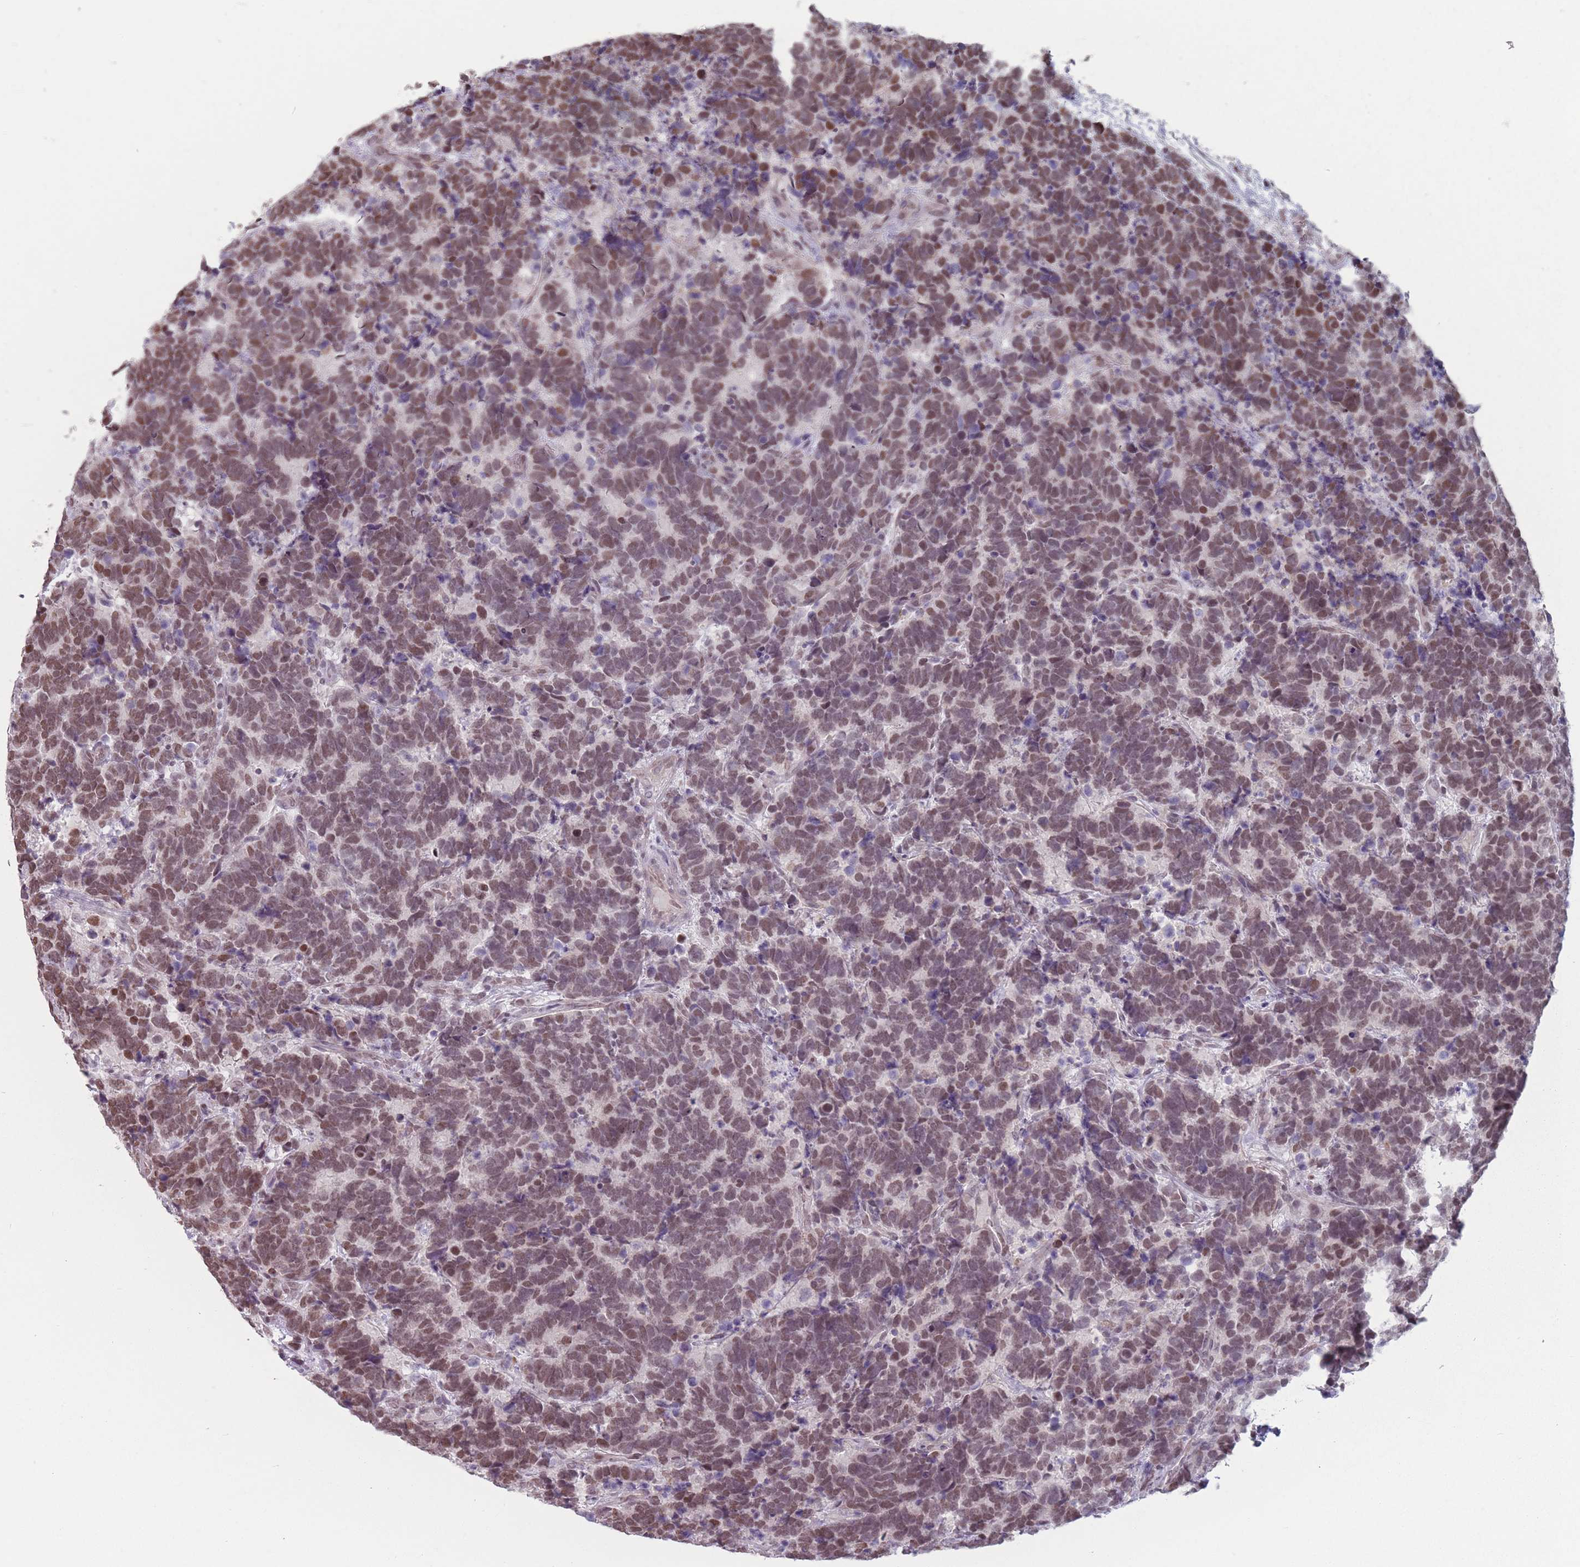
{"staining": {"intensity": "moderate", "quantity": ">75%", "location": "nuclear"}, "tissue": "carcinoid", "cell_type": "Tumor cells", "image_type": "cancer", "snomed": [{"axis": "morphology", "description": "Carcinoma, NOS"}, {"axis": "morphology", "description": "Carcinoid, malignant, NOS"}, {"axis": "topography", "description": "Urinary bladder"}], "caption": "High-power microscopy captured an immunohistochemistry (IHC) micrograph of malignant carcinoid, revealing moderate nuclear staining in about >75% of tumor cells.", "gene": "SH3BGRL2", "patient": {"sex": "male", "age": 57}}